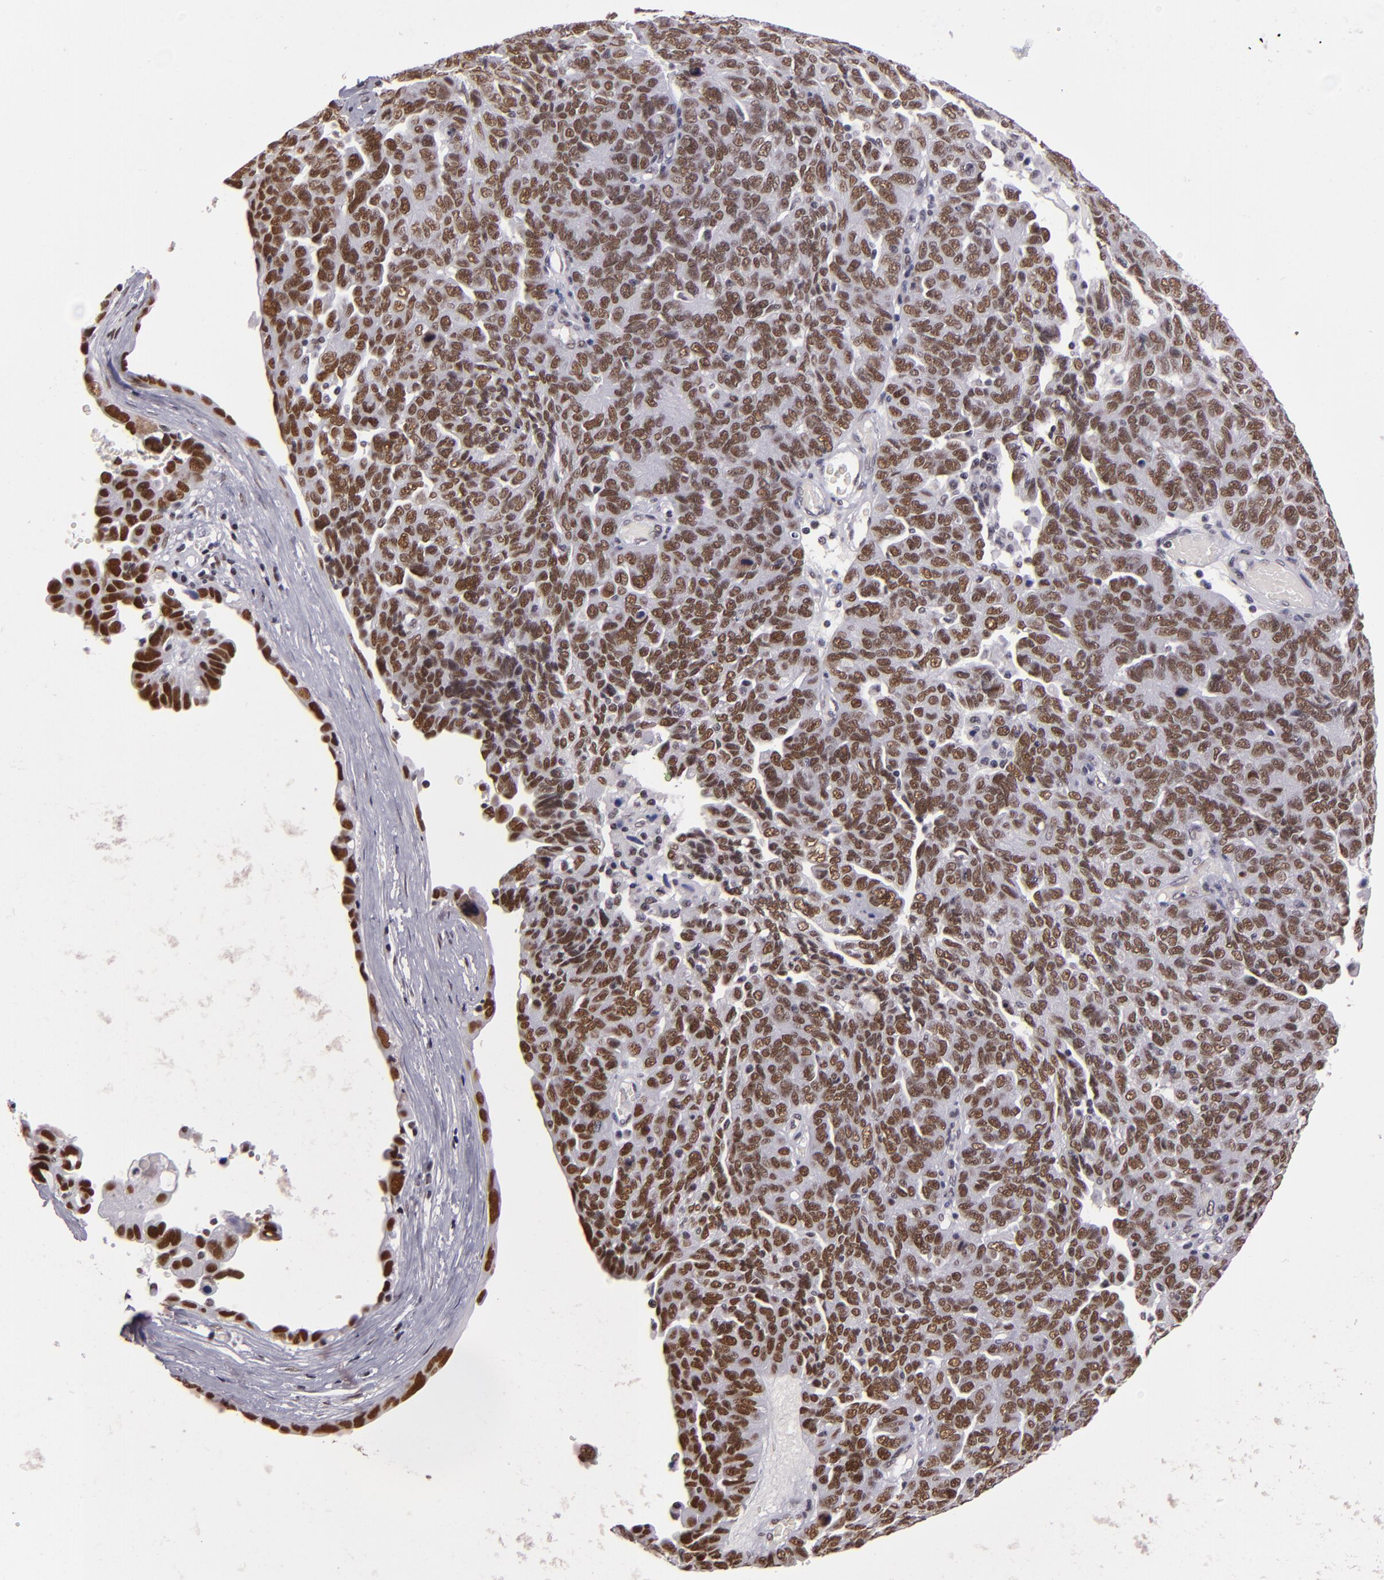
{"staining": {"intensity": "moderate", "quantity": ">75%", "location": "nuclear"}, "tissue": "ovarian cancer", "cell_type": "Tumor cells", "image_type": "cancer", "snomed": [{"axis": "morphology", "description": "Cystadenocarcinoma, serous, NOS"}, {"axis": "topography", "description": "Ovary"}], "caption": "Ovarian cancer (serous cystadenocarcinoma) stained with a brown dye shows moderate nuclear positive staining in about >75% of tumor cells.", "gene": "BRD8", "patient": {"sex": "female", "age": 64}}